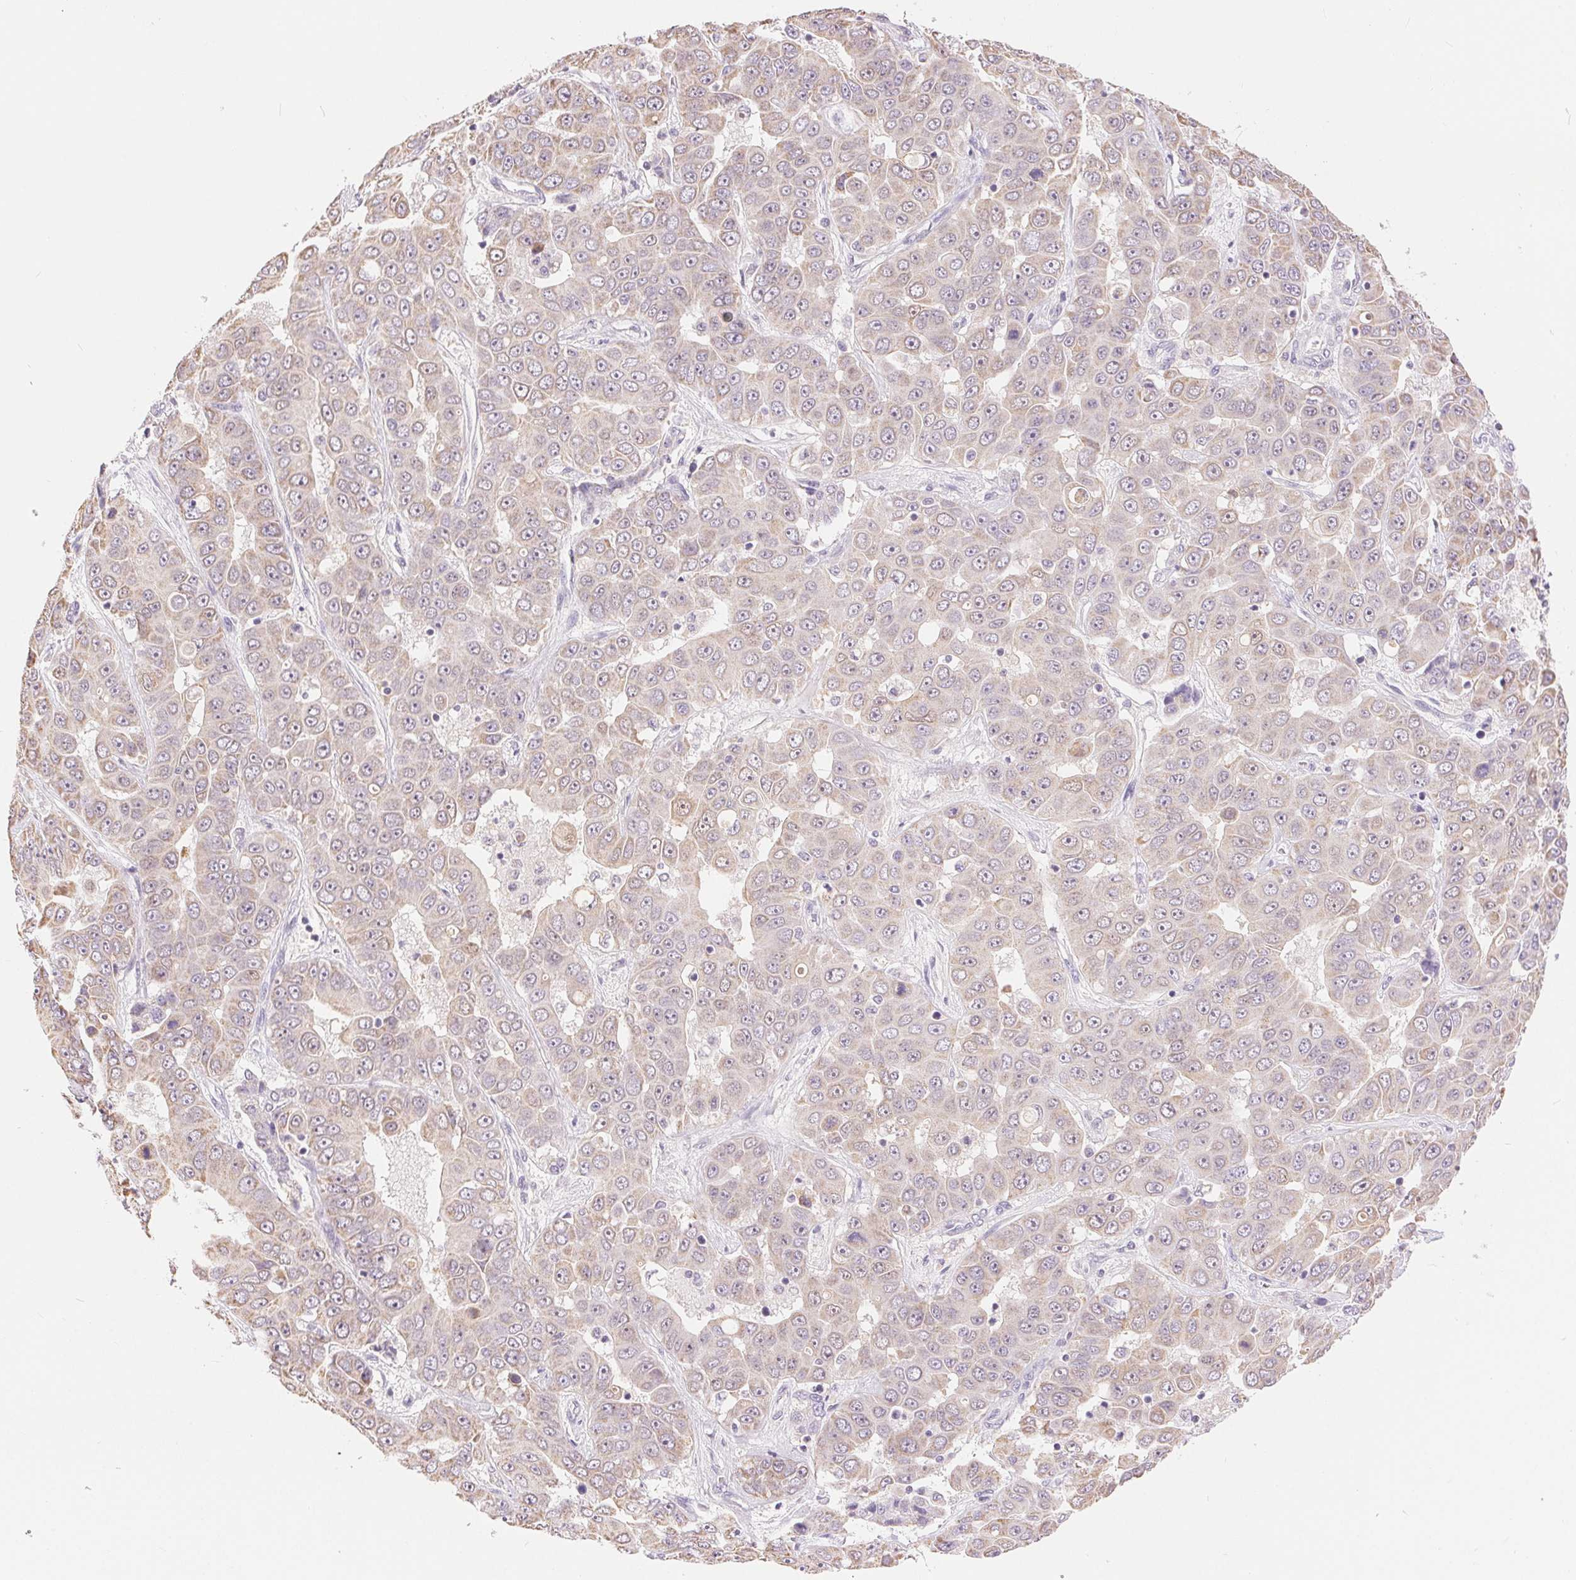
{"staining": {"intensity": "weak", "quantity": ">75%", "location": "cytoplasmic/membranous,nuclear"}, "tissue": "liver cancer", "cell_type": "Tumor cells", "image_type": "cancer", "snomed": [{"axis": "morphology", "description": "Cholangiocarcinoma"}, {"axis": "topography", "description": "Liver"}], "caption": "Protein staining by immunohistochemistry (IHC) exhibits weak cytoplasmic/membranous and nuclear positivity in about >75% of tumor cells in liver cancer.", "gene": "POU2F2", "patient": {"sex": "female", "age": 52}}